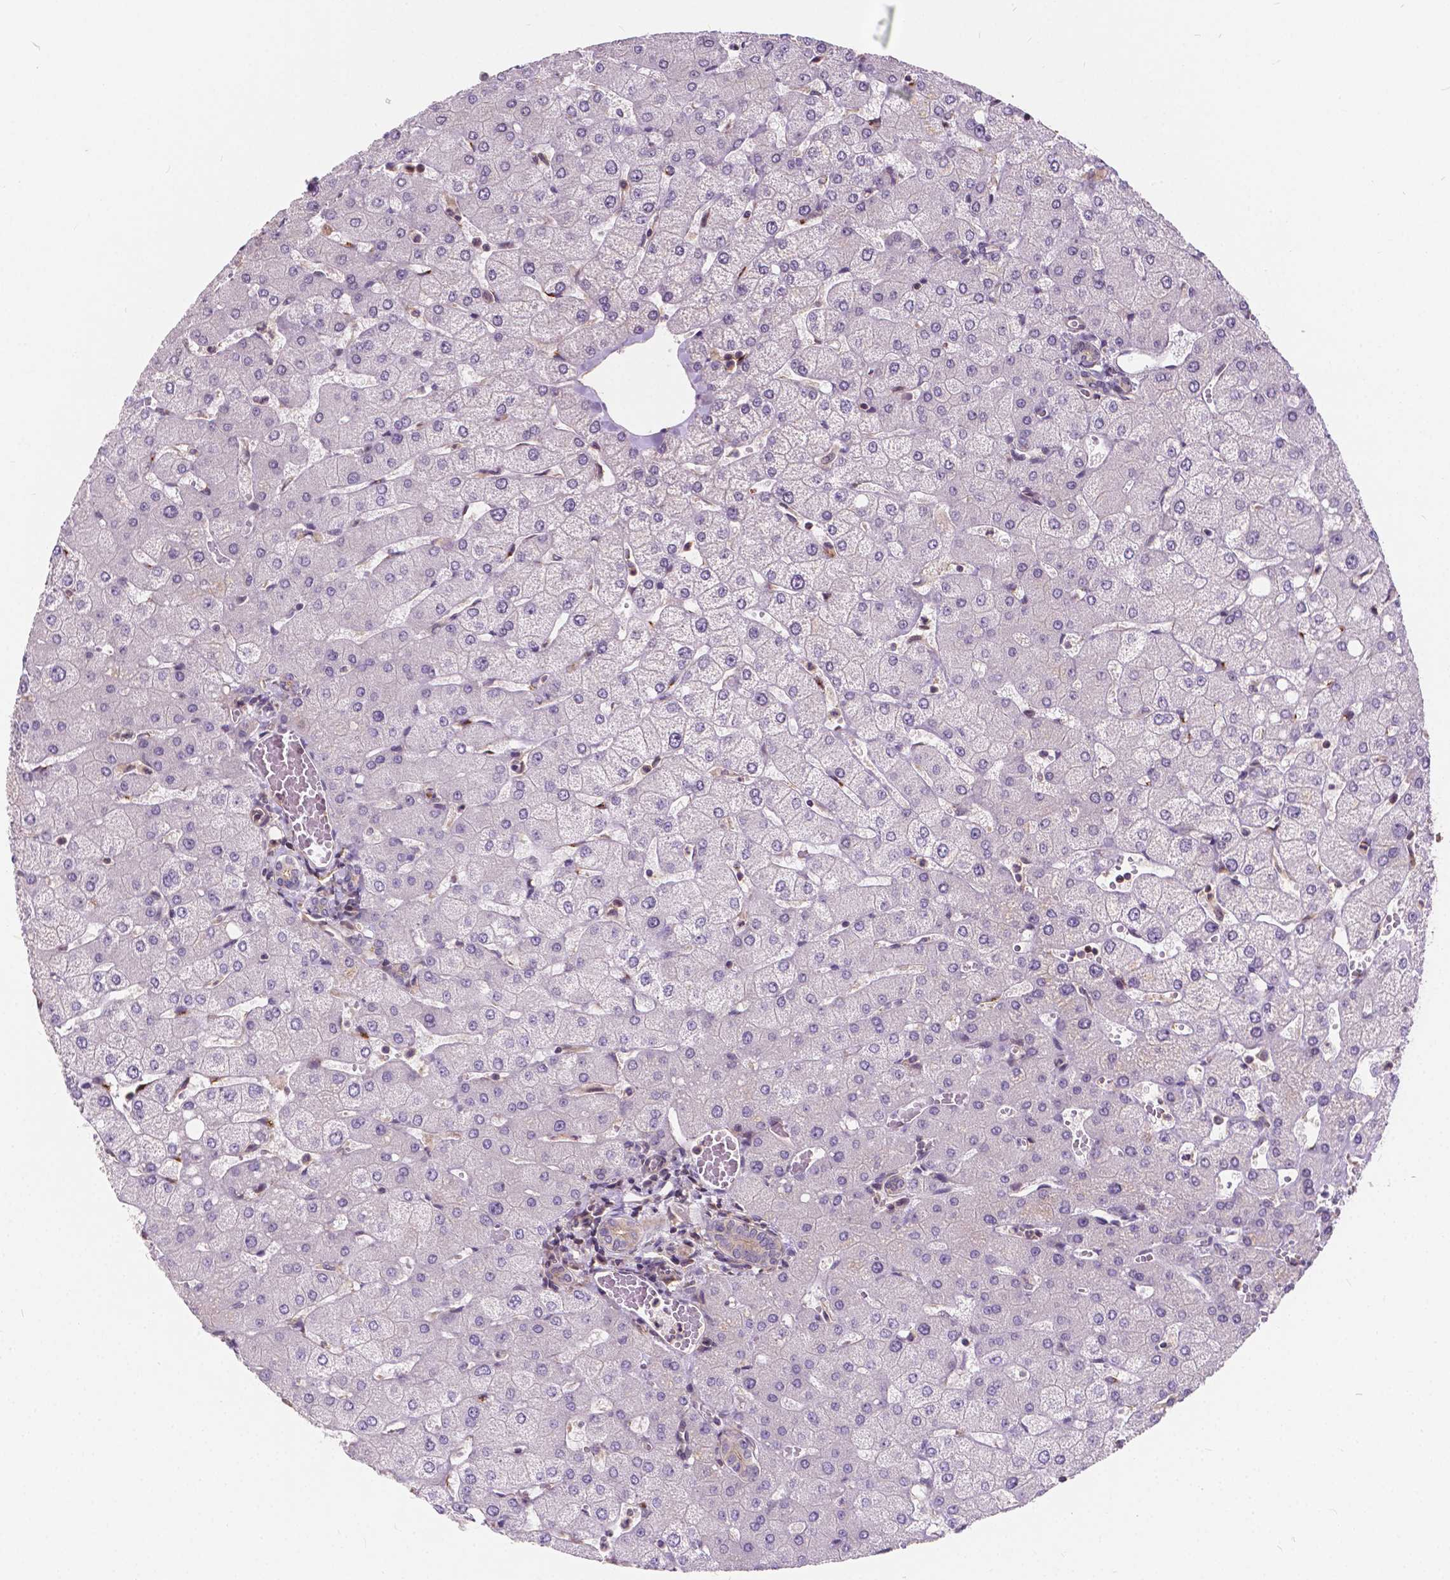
{"staining": {"intensity": "weak", "quantity": ">75%", "location": "cytoplasmic/membranous"}, "tissue": "liver", "cell_type": "Cholangiocytes", "image_type": "normal", "snomed": [{"axis": "morphology", "description": "Normal tissue, NOS"}, {"axis": "topography", "description": "Liver"}], "caption": "IHC histopathology image of benign human liver stained for a protein (brown), which demonstrates low levels of weak cytoplasmic/membranous expression in approximately >75% of cholangiocytes.", "gene": "INPP5E", "patient": {"sex": "female", "age": 54}}